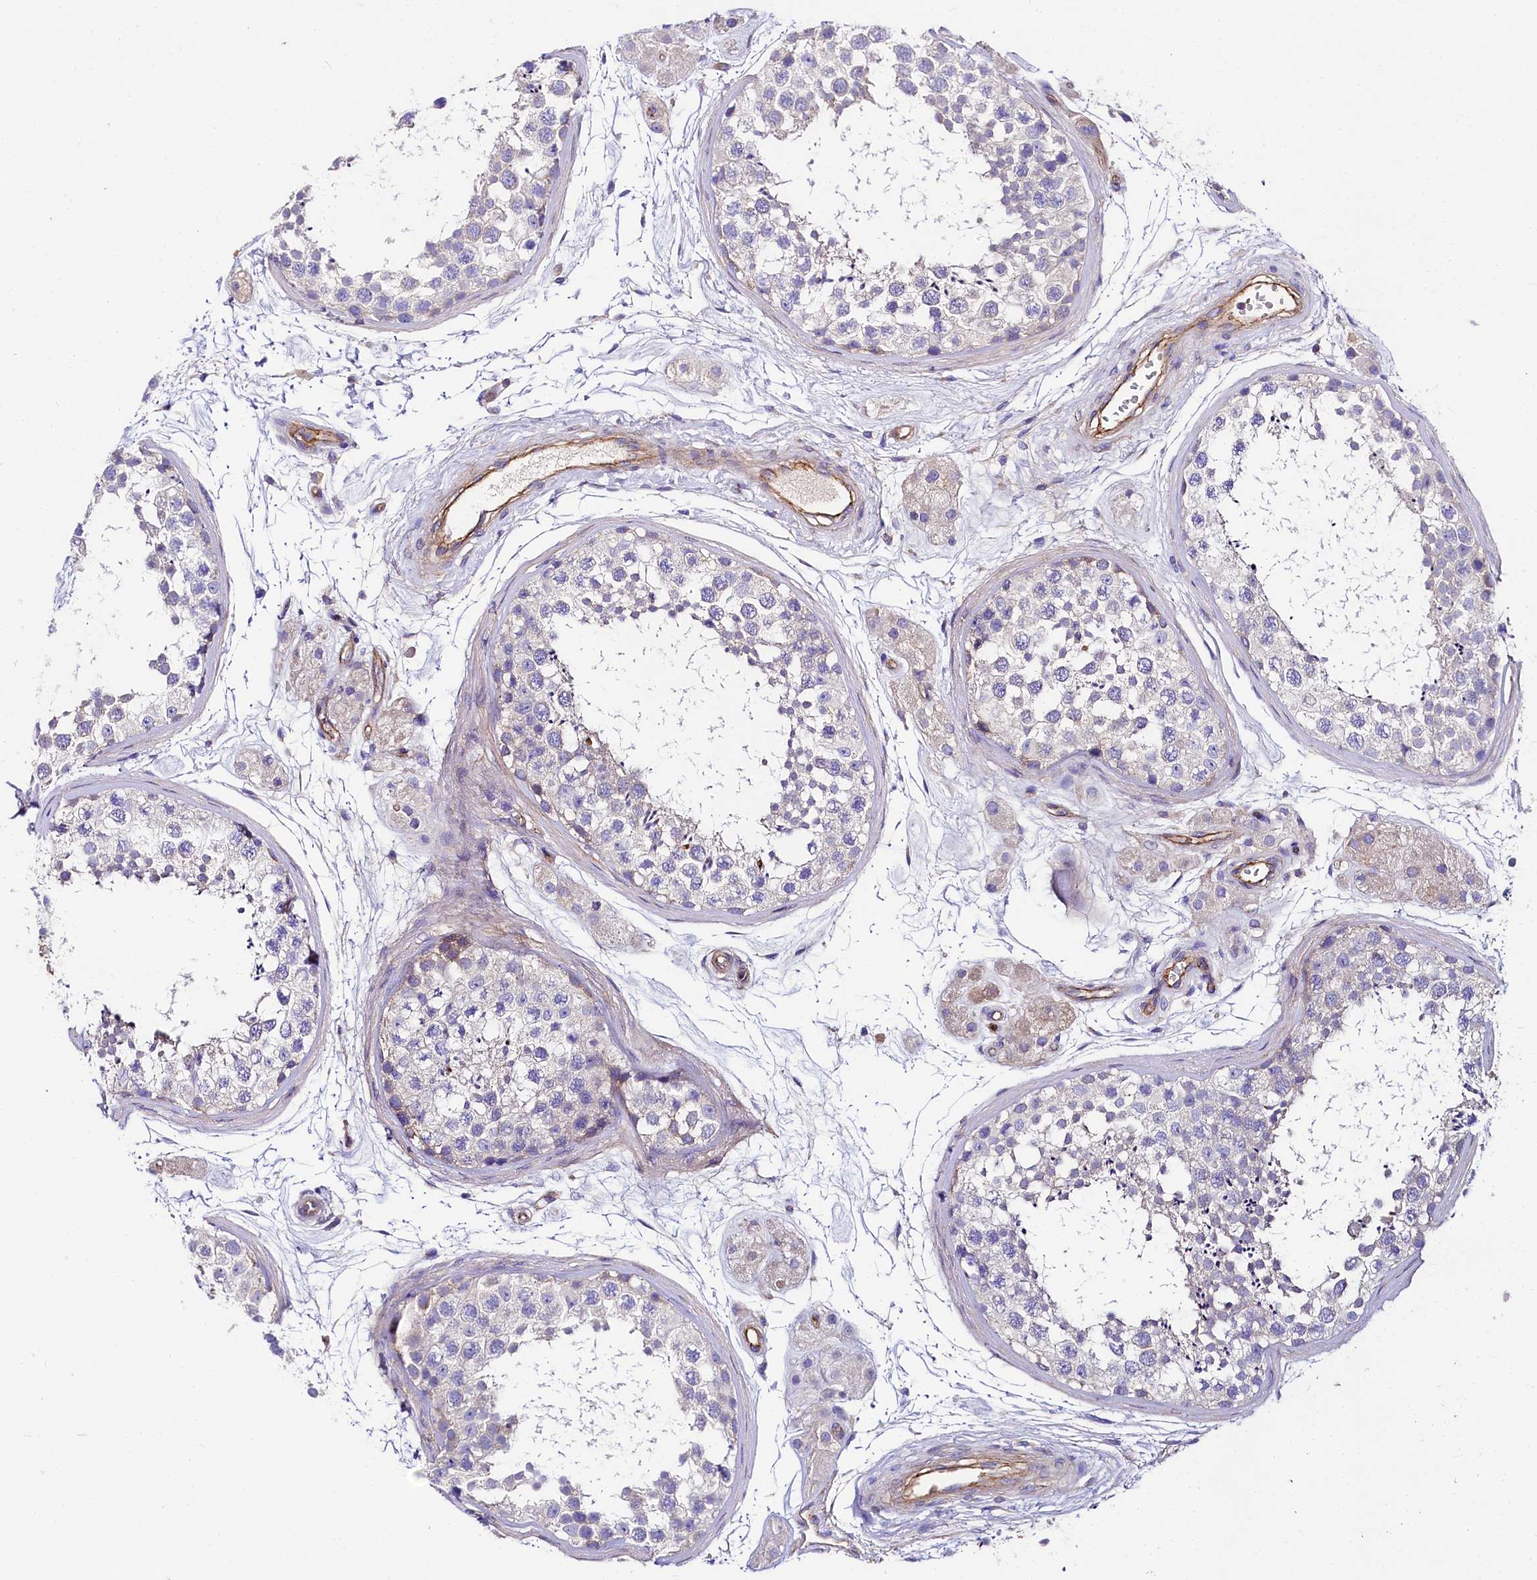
{"staining": {"intensity": "negative", "quantity": "none", "location": "none"}, "tissue": "testis", "cell_type": "Cells in seminiferous ducts", "image_type": "normal", "snomed": [{"axis": "morphology", "description": "Normal tissue, NOS"}, {"axis": "topography", "description": "Testis"}], "caption": "Immunohistochemistry micrograph of normal human testis stained for a protein (brown), which exhibits no positivity in cells in seminiferous ducts.", "gene": "FCHSD2", "patient": {"sex": "male", "age": 56}}